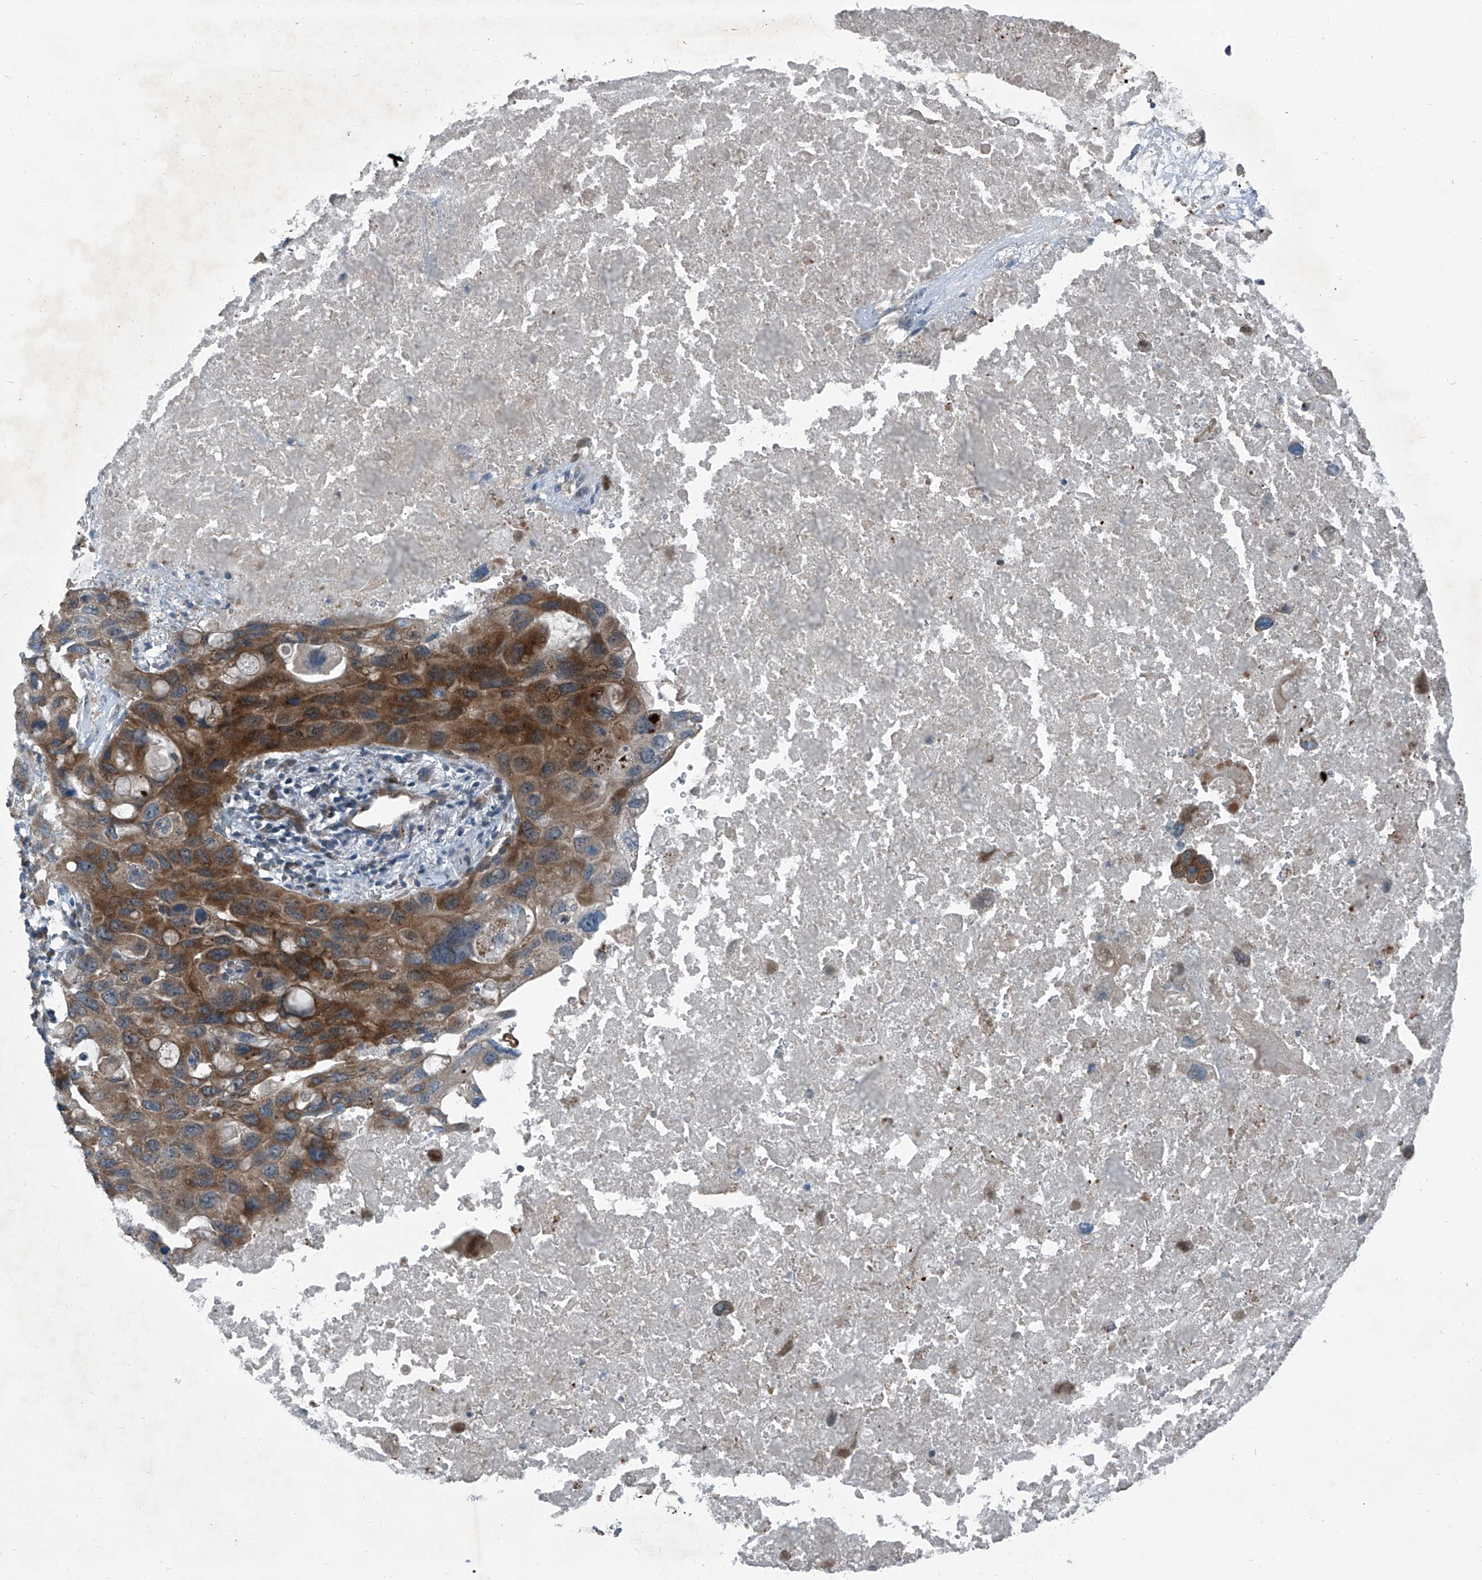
{"staining": {"intensity": "strong", "quantity": ">75%", "location": "cytoplasmic/membranous"}, "tissue": "lung cancer", "cell_type": "Tumor cells", "image_type": "cancer", "snomed": [{"axis": "morphology", "description": "Squamous cell carcinoma, NOS"}, {"axis": "topography", "description": "Lung"}], "caption": "Immunohistochemical staining of human lung squamous cell carcinoma demonstrates strong cytoplasmic/membranous protein staining in about >75% of tumor cells.", "gene": "SENP2", "patient": {"sex": "female", "age": 73}}